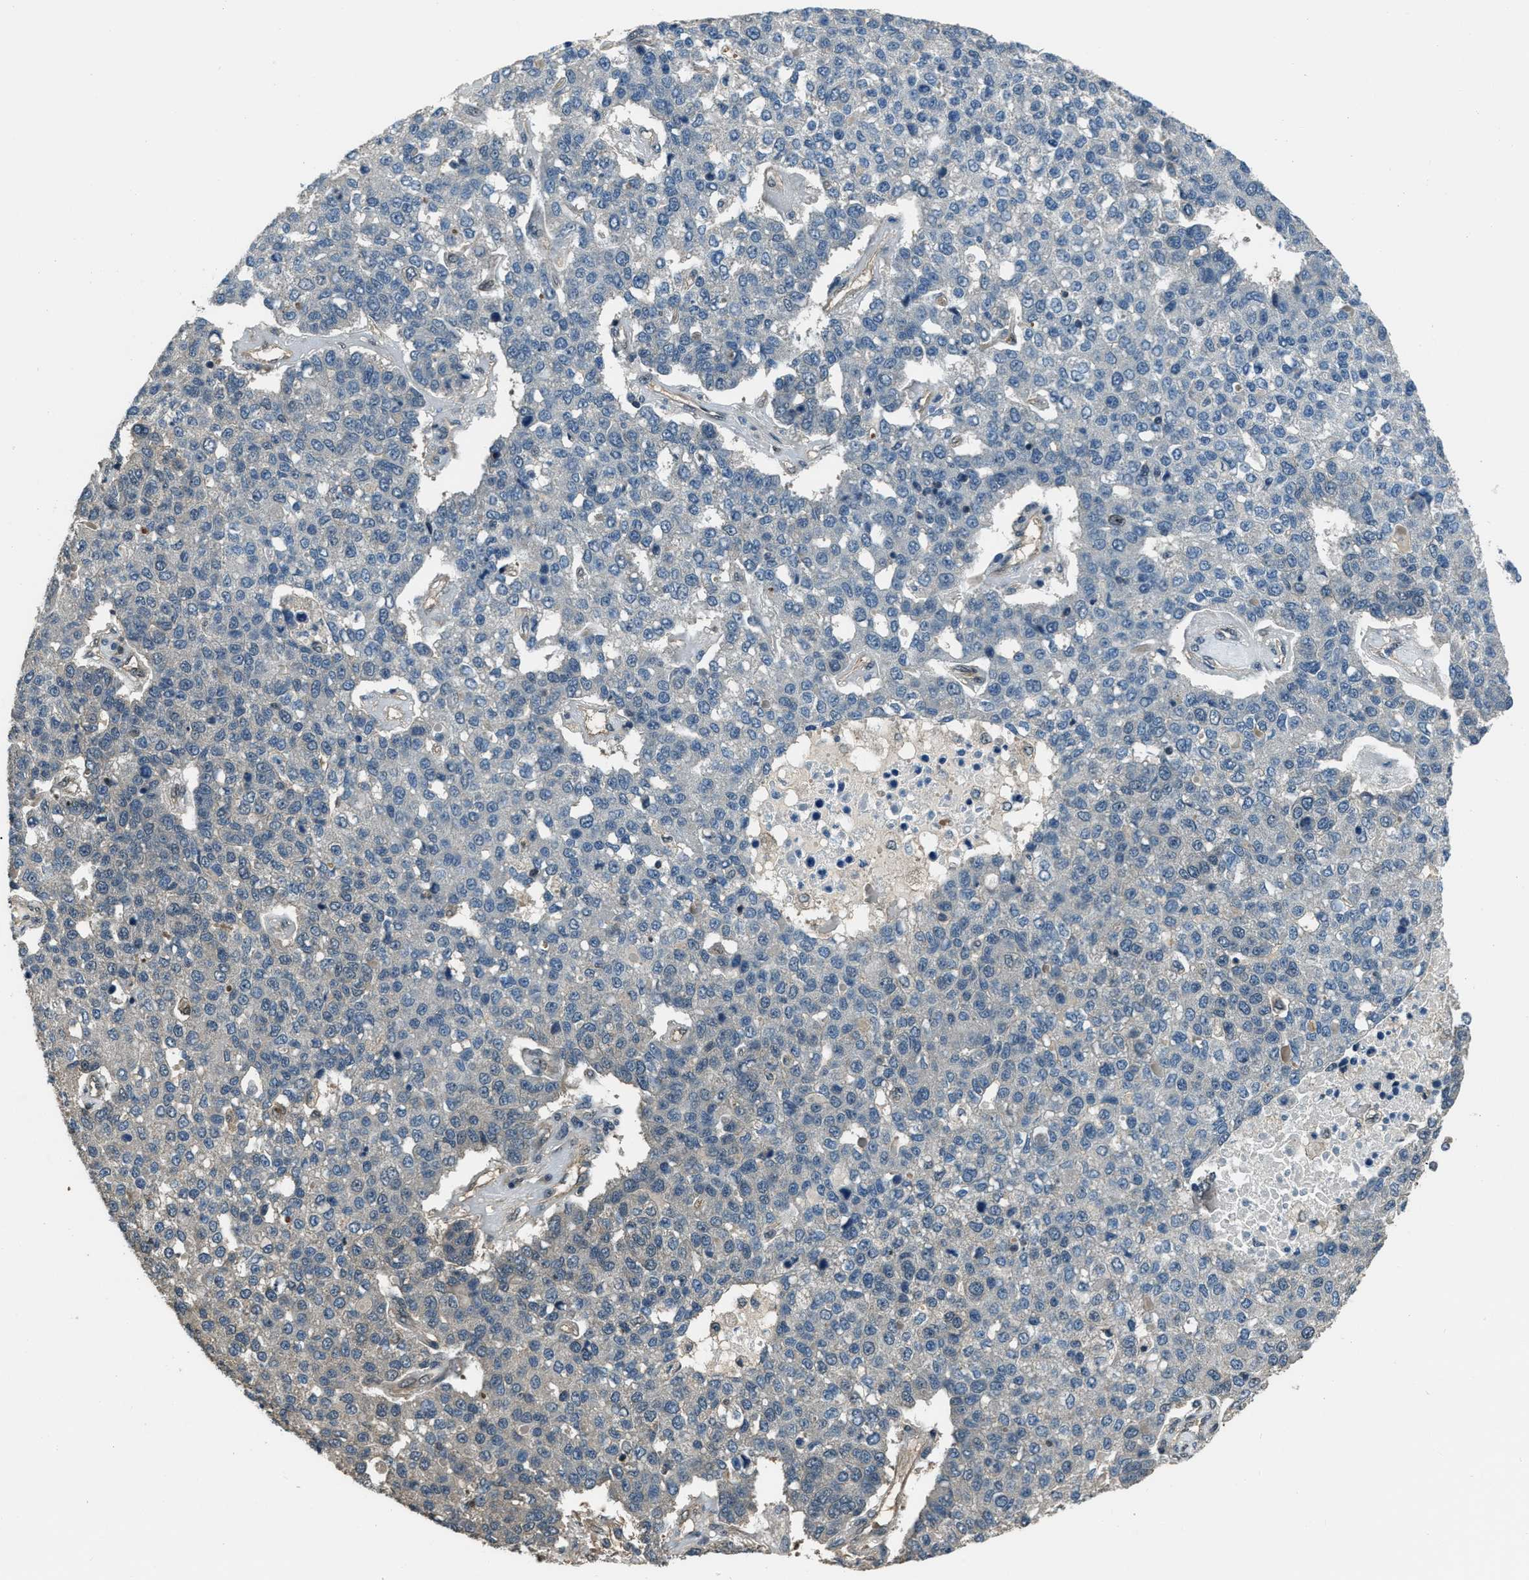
{"staining": {"intensity": "negative", "quantity": "none", "location": "none"}, "tissue": "pancreatic cancer", "cell_type": "Tumor cells", "image_type": "cancer", "snomed": [{"axis": "morphology", "description": "Adenocarcinoma, NOS"}, {"axis": "topography", "description": "Pancreas"}], "caption": "Immunohistochemical staining of pancreatic cancer (adenocarcinoma) displays no significant positivity in tumor cells.", "gene": "NUDCD3", "patient": {"sex": "female", "age": 61}}